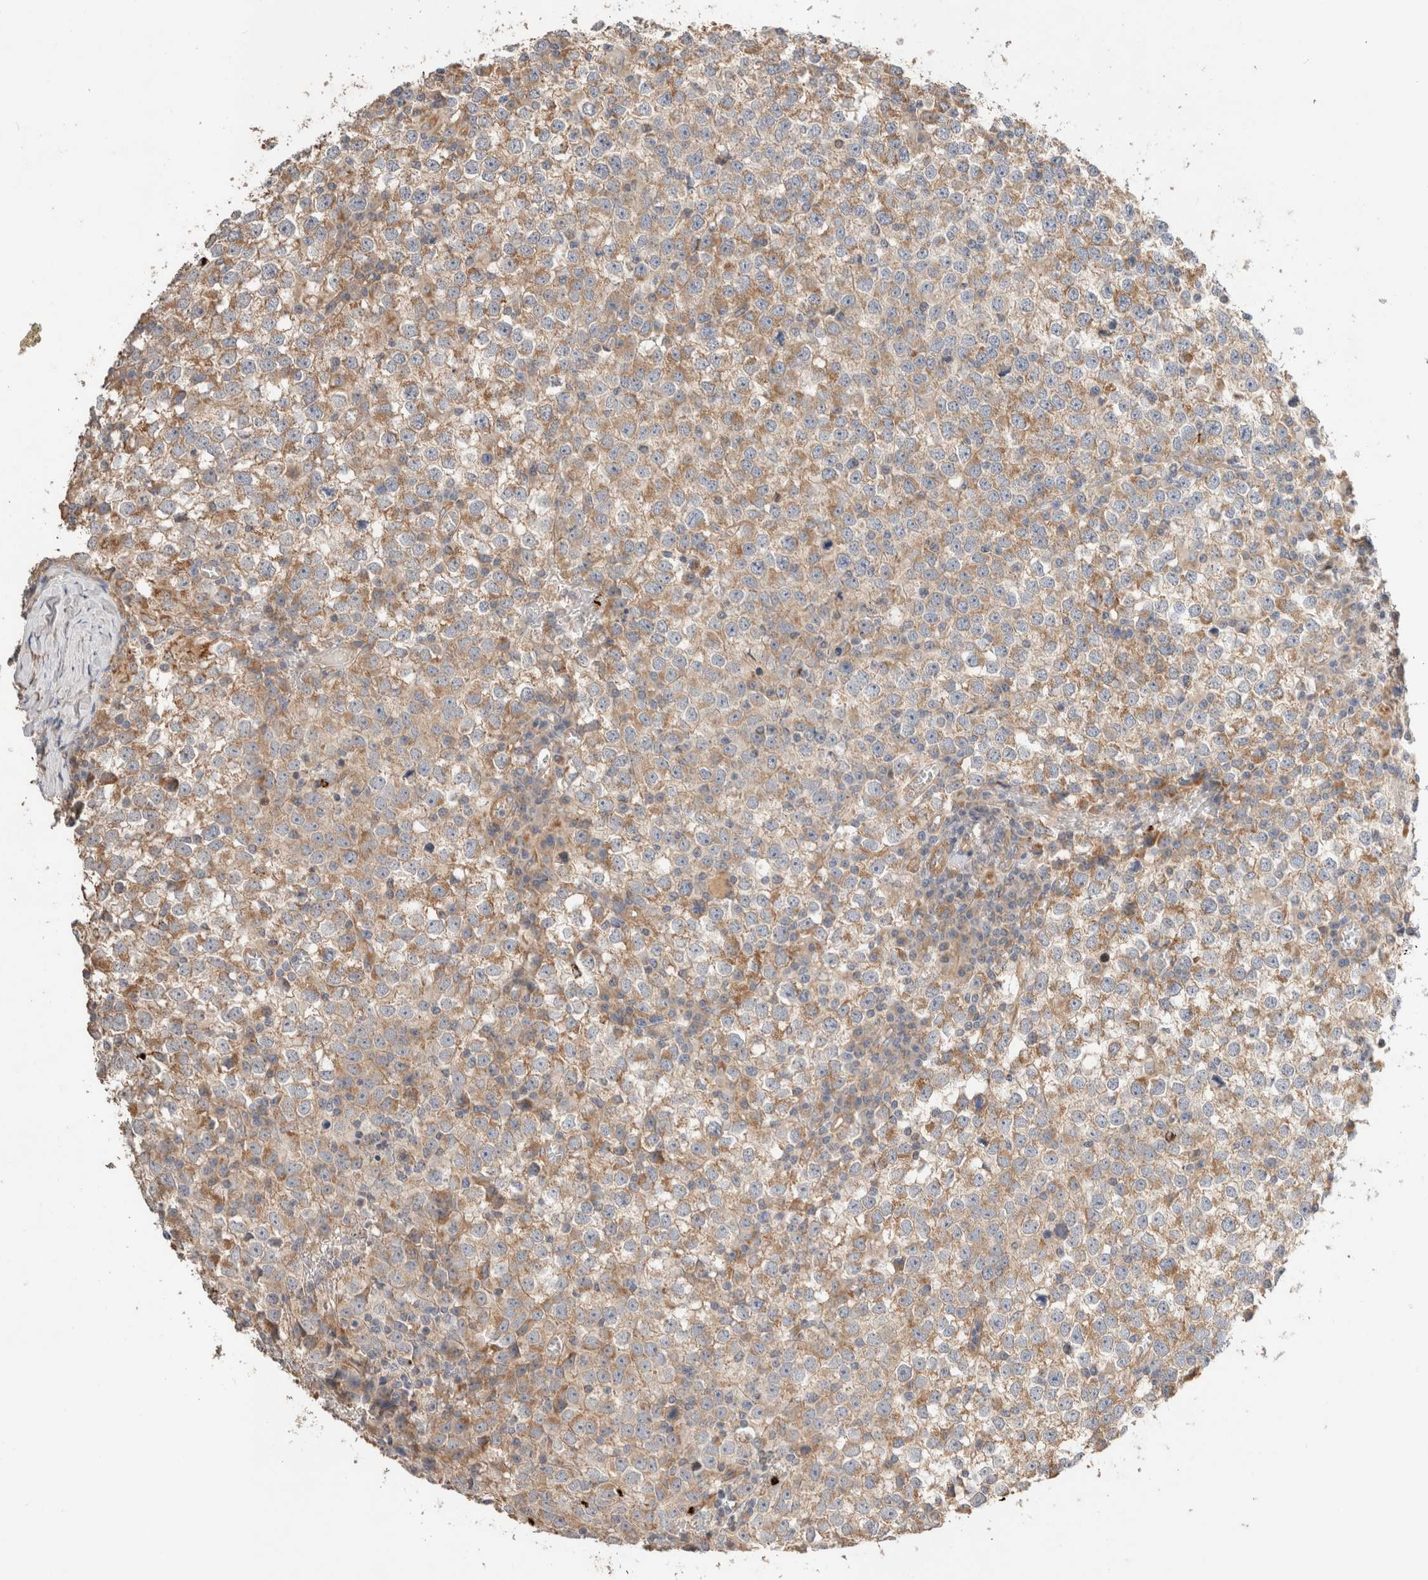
{"staining": {"intensity": "weak", "quantity": ">75%", "location": "cytoplasmic/membranous"}, "tissue": "testis cancer", "cell_type": "Tumor cells", "image_type": "cancer", "snomed": [{"axis": "morphology", "description": "Seminoma, NOS"}, {"axis": "topography", "description": "Testis"}], "caption": "Immunohistochemical staining of human seminoma (testis) displays low levels of weak cytoplasmic/membranous protein expression in about >75% of tumor cells.", "gene": "B3GNTL1", "patient": {"sex": "male", "age": 65}}